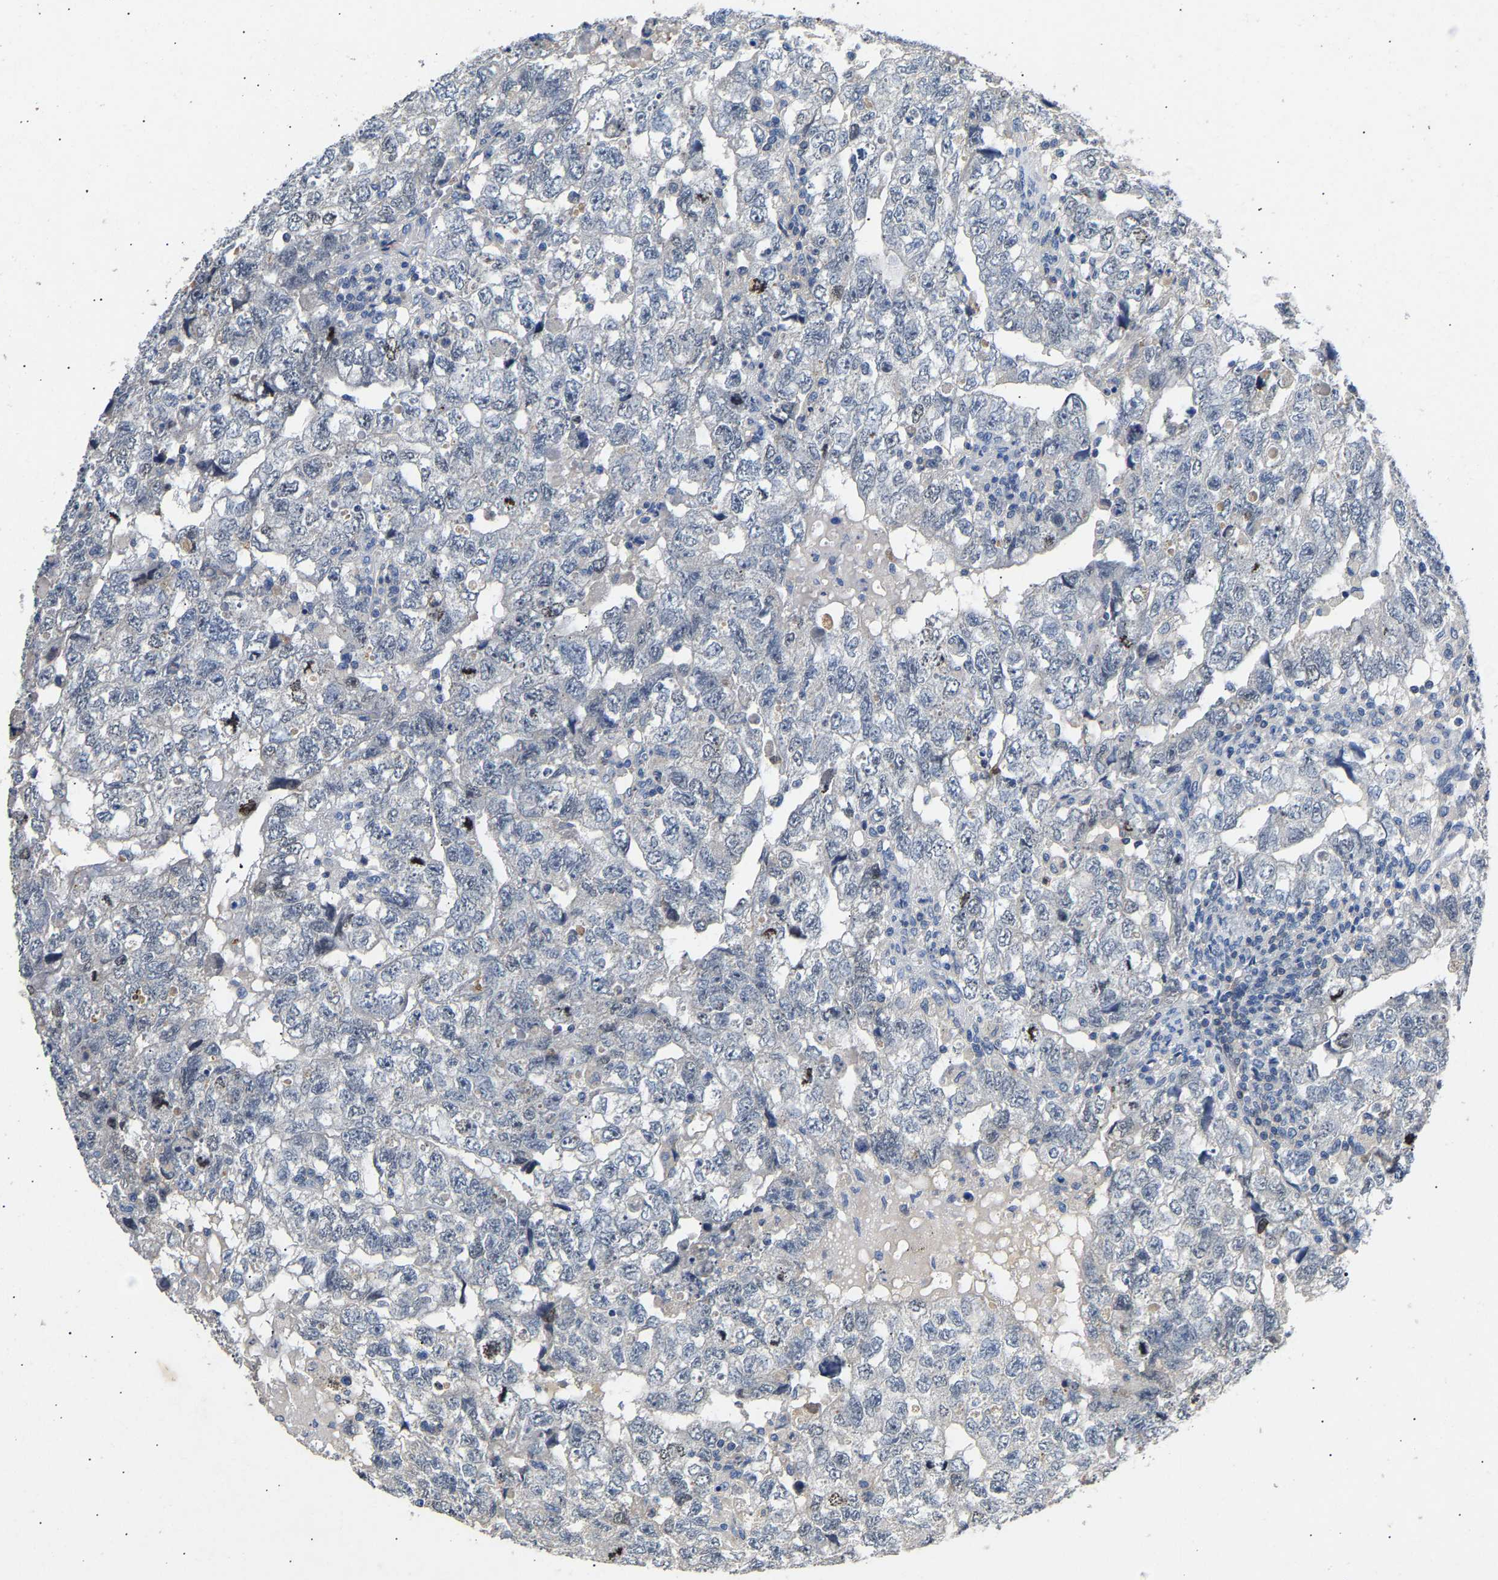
{"staining": {"intensity": "negative", "quantity": "none", "location": "none"}, "tissue": "testis cancer", "cell_type": "Tumor cells", "image_type": "cancer", "snomed": [{"axis": "morphology", "description": "Carcinoma, Embryonal, NOS"}, {"axis": "topography", "description": "Testis"}], "caption": "Protein analysis of testis embryonal carcinoma displays no significant expression in tumor cells.", "gene": "CCDC171", "patient": {"sex": "male", "age": 36}}